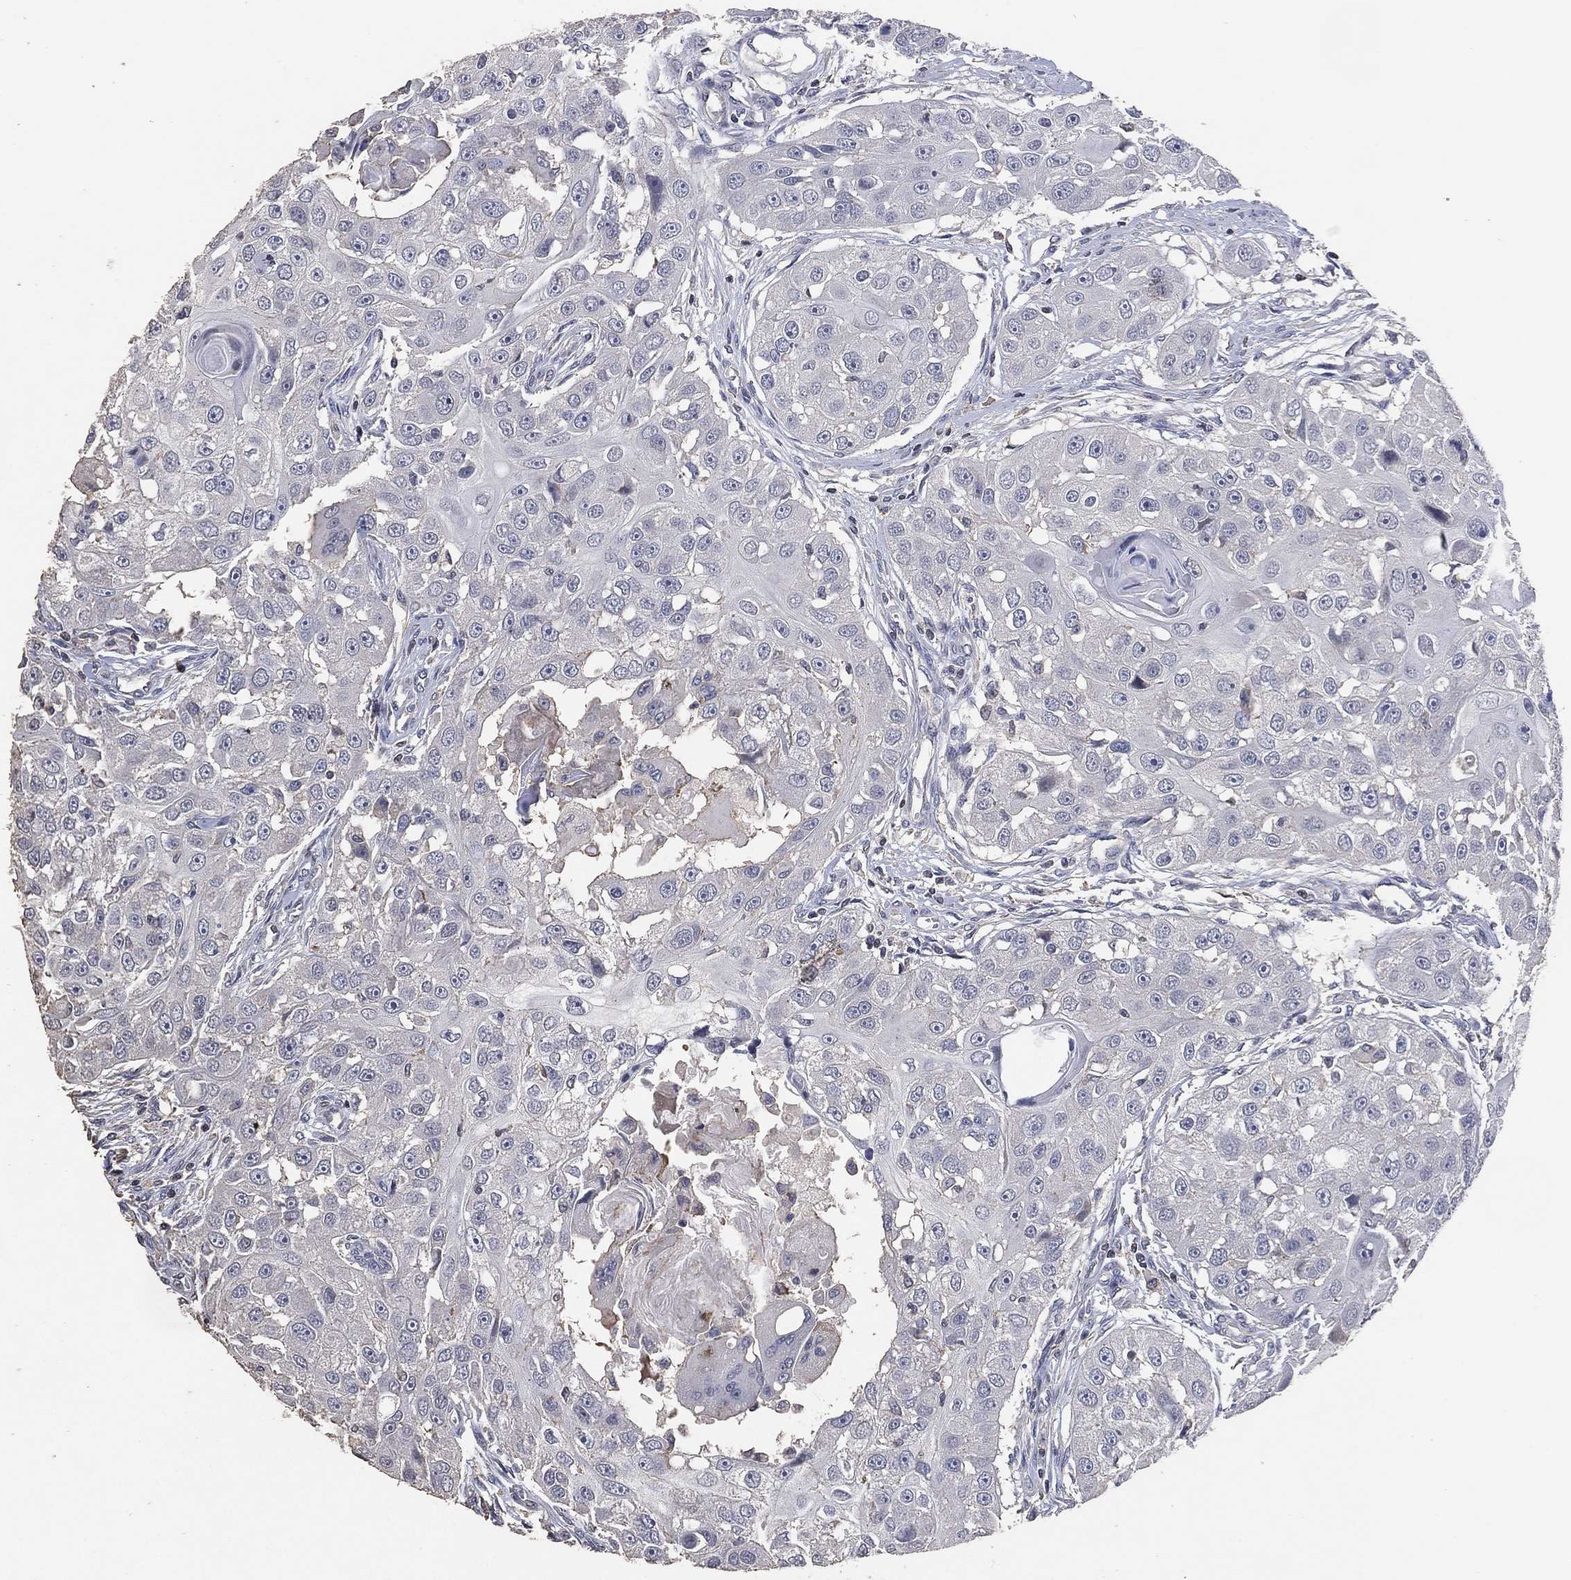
{"staining": {"intensity": "negative", "quantity": "none", "location": "none"}, "tissue": "head and neck cancer", "cell_type": "Tumor cells", "image_type": "cancer", "snomed": [{"axis": "morphology", "description": "Squamous cell carcinoma, NOS"}, {"axis": "topography", "description": "Head-Neck"}], "caption": "An immunohistochemistry (IHC) photomicrograph of squamous cell carcinoma (head and neck) is shown. There is no staining in tumor cells of squamous cell carcinoma (head and neck). (Brightfield microscopy of DAB (3,3'-diaminobenzidine) immunohistochemistry at high magnification).", "gene": "ADPRHL1", "patient": {"sex": "male", "age": 51}}